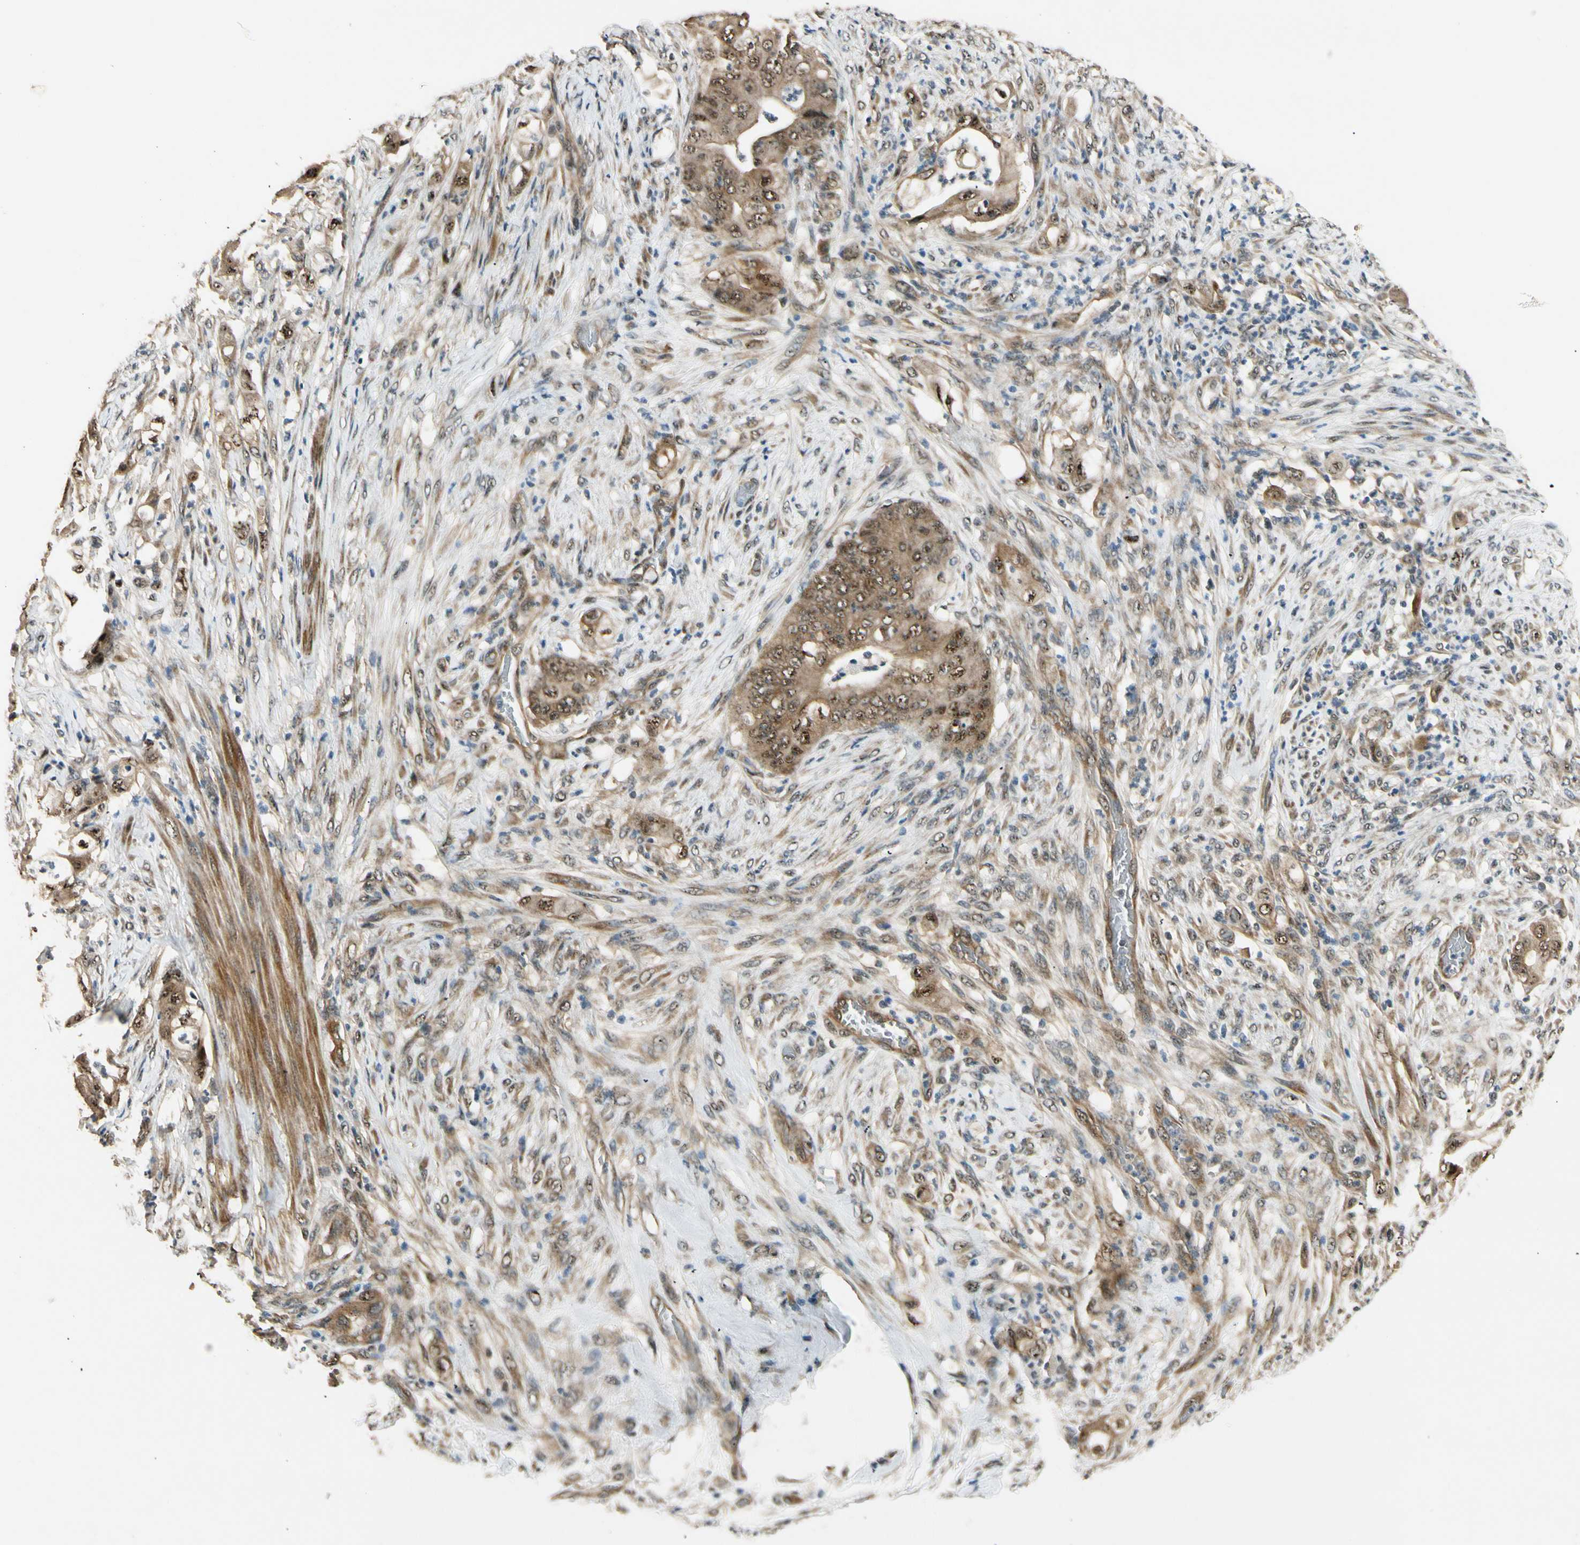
{"staining": {"intensity": "moderate", "quantity": ">75%", "location": "cytoplasmic/membranous,nuclear"}, "tissue": "stomach cancer", "cell_type": "Tumor cells", "image_type": "cancer", "snomed": [{"axis": "morphology", "description": "Adenocarcinoma, NOS"}, {"axis": "topography", "description": "Stomach"}], "caption": "Stomach adenocarcinoma tissue reveals moderate cytoplasmic/membranous and nuclear staining in about >75% of tumor cells (Stains: DAB (3,3'-diaminobenzidine) in brown, nuclei in blue, Microscopy: brightfield microscopy at high magnification).", "gene": "MCPH1", "patient": {"sex": "female", "age": 73}}